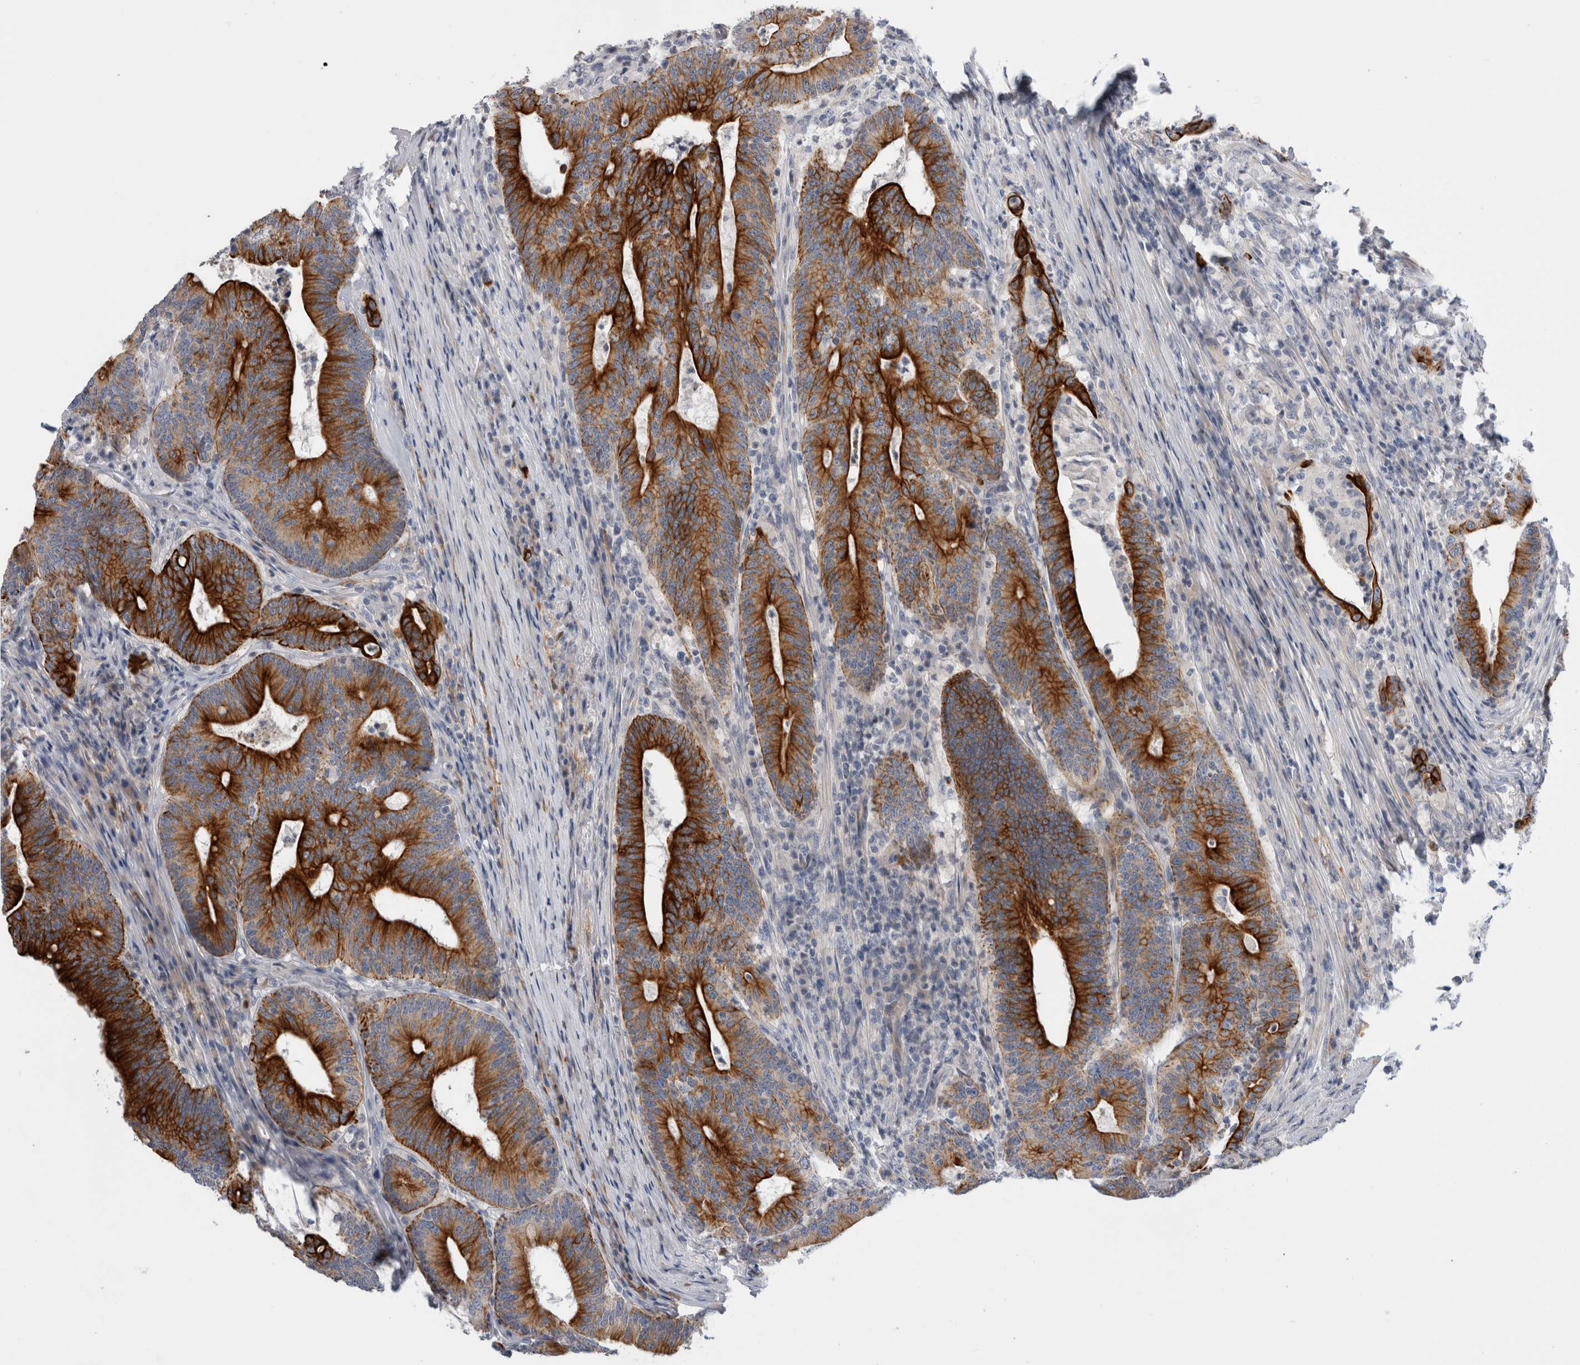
{"staining": {"intensity": "strong", "quantity": ">75%", "location": "cytoplasmic/membranous"}, "tissue": "colorectal cancer", "cell_type": "Tumor cells", "image_type": "cancer", "snomed": [{"axis": "morphology", "description": "Adenocarcinoma, NOS"}, {"axis": "topography", "description": "Colon"}], "caption": "Protein analysis of colorectal adenocarcinoma tissue displays strong cytoplasmic/membranous staining in approximately >75% of tumor cells. The staining is performed using DAB (3,3'-diaminobenzidine) brown chromogen to label protein expression. The nuclei are counter-stained blue using hematoxylin.", "gene": "SLC20A2", "patient": {"sex": "female", "age": 66}}